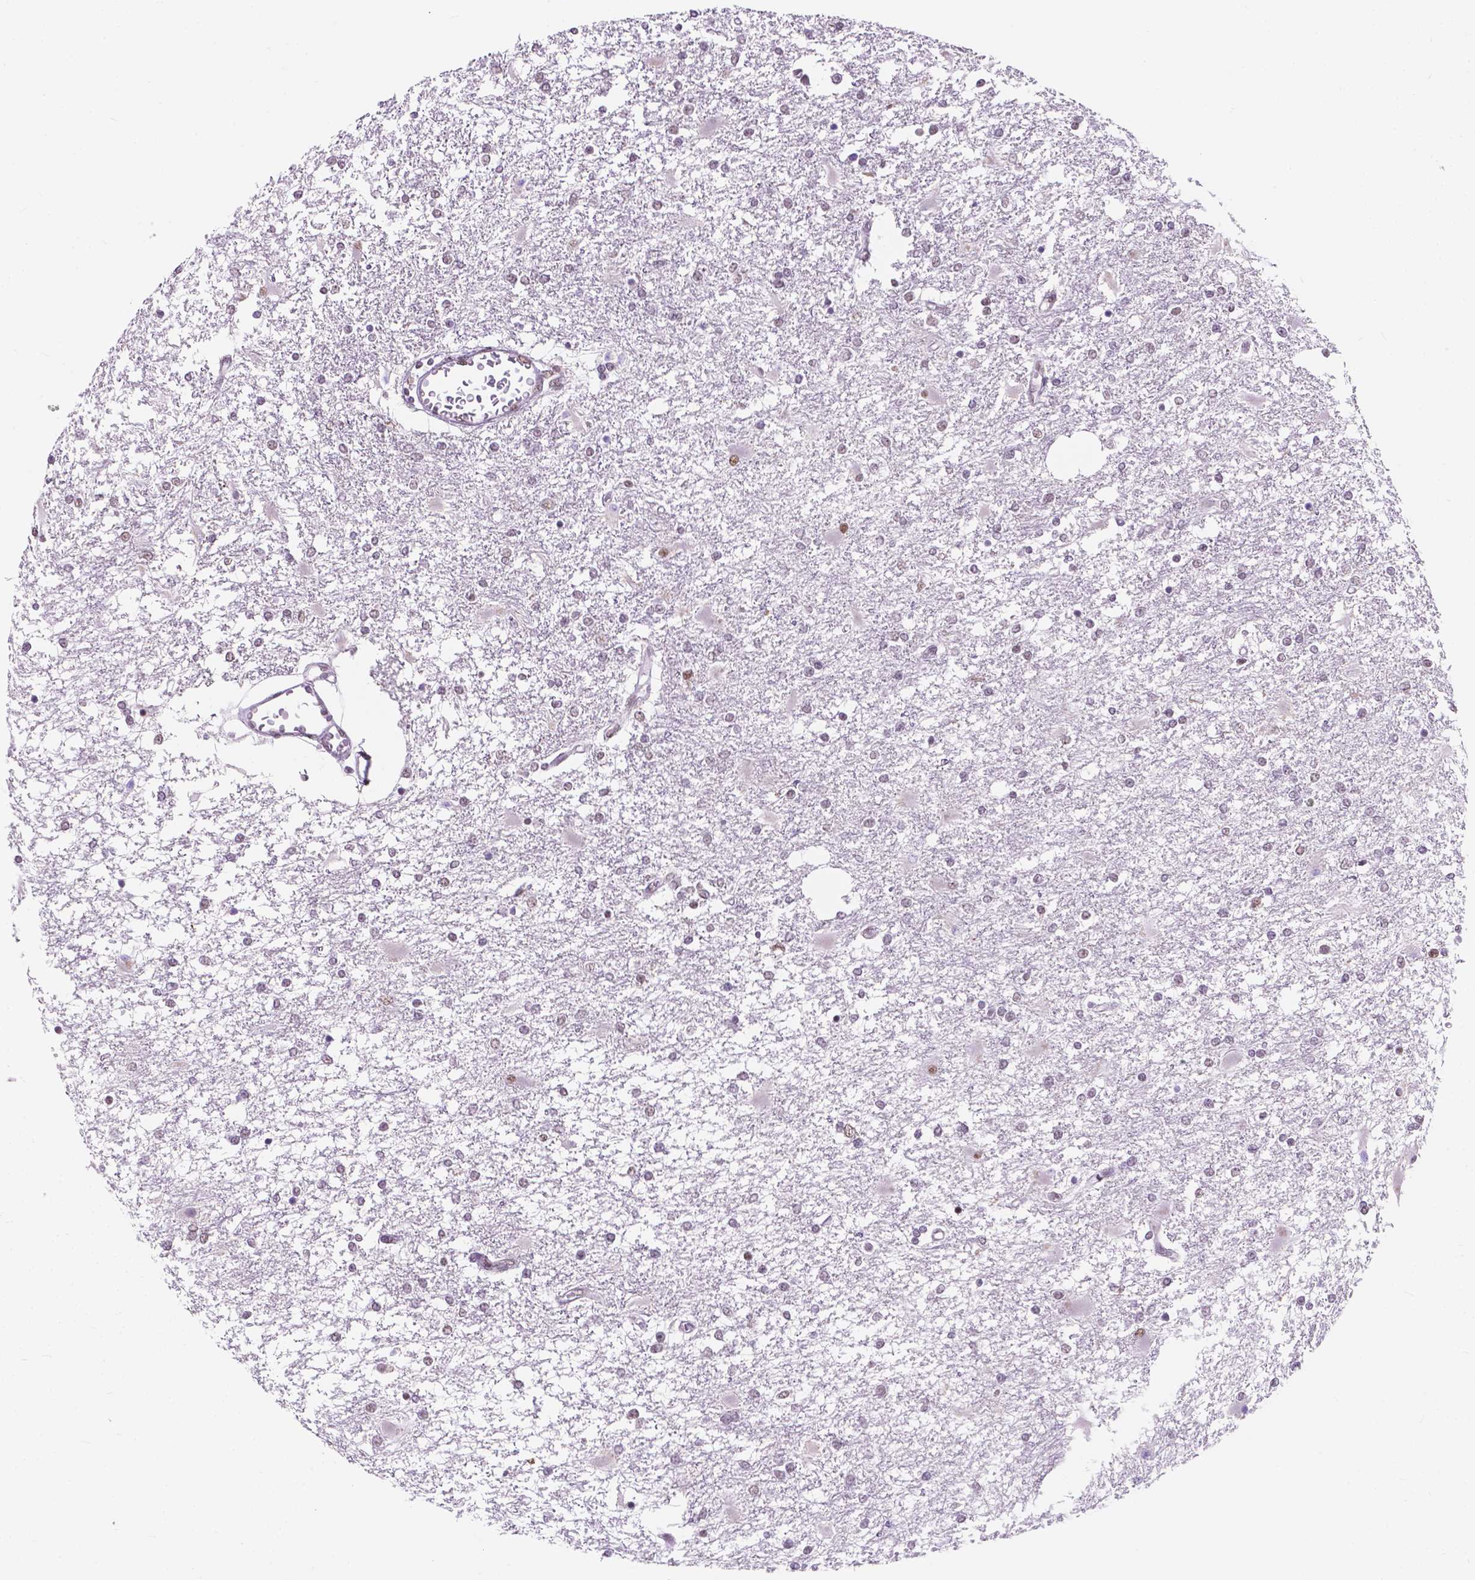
{"staining": {"intensity": "weak", "quantity": "25%-75%", "location": "nuclear"}, "tissue": "glioma", "cell_type": "Tumor cells", "image_type": "cancer", "snomed": [{"axis": "morphology", "description": "Glioma, malignant, High grade"}, {"axis": "topography", "description": "Cerebral cortex"}], "caption": "High-power microscopy captured an IHC histopathology image of glioma, revealing weak nuclear positivity in about 25%-75% of tumor cells.", "gene": "BCAS2", "patient": {"sex": "male", "age": 79}}